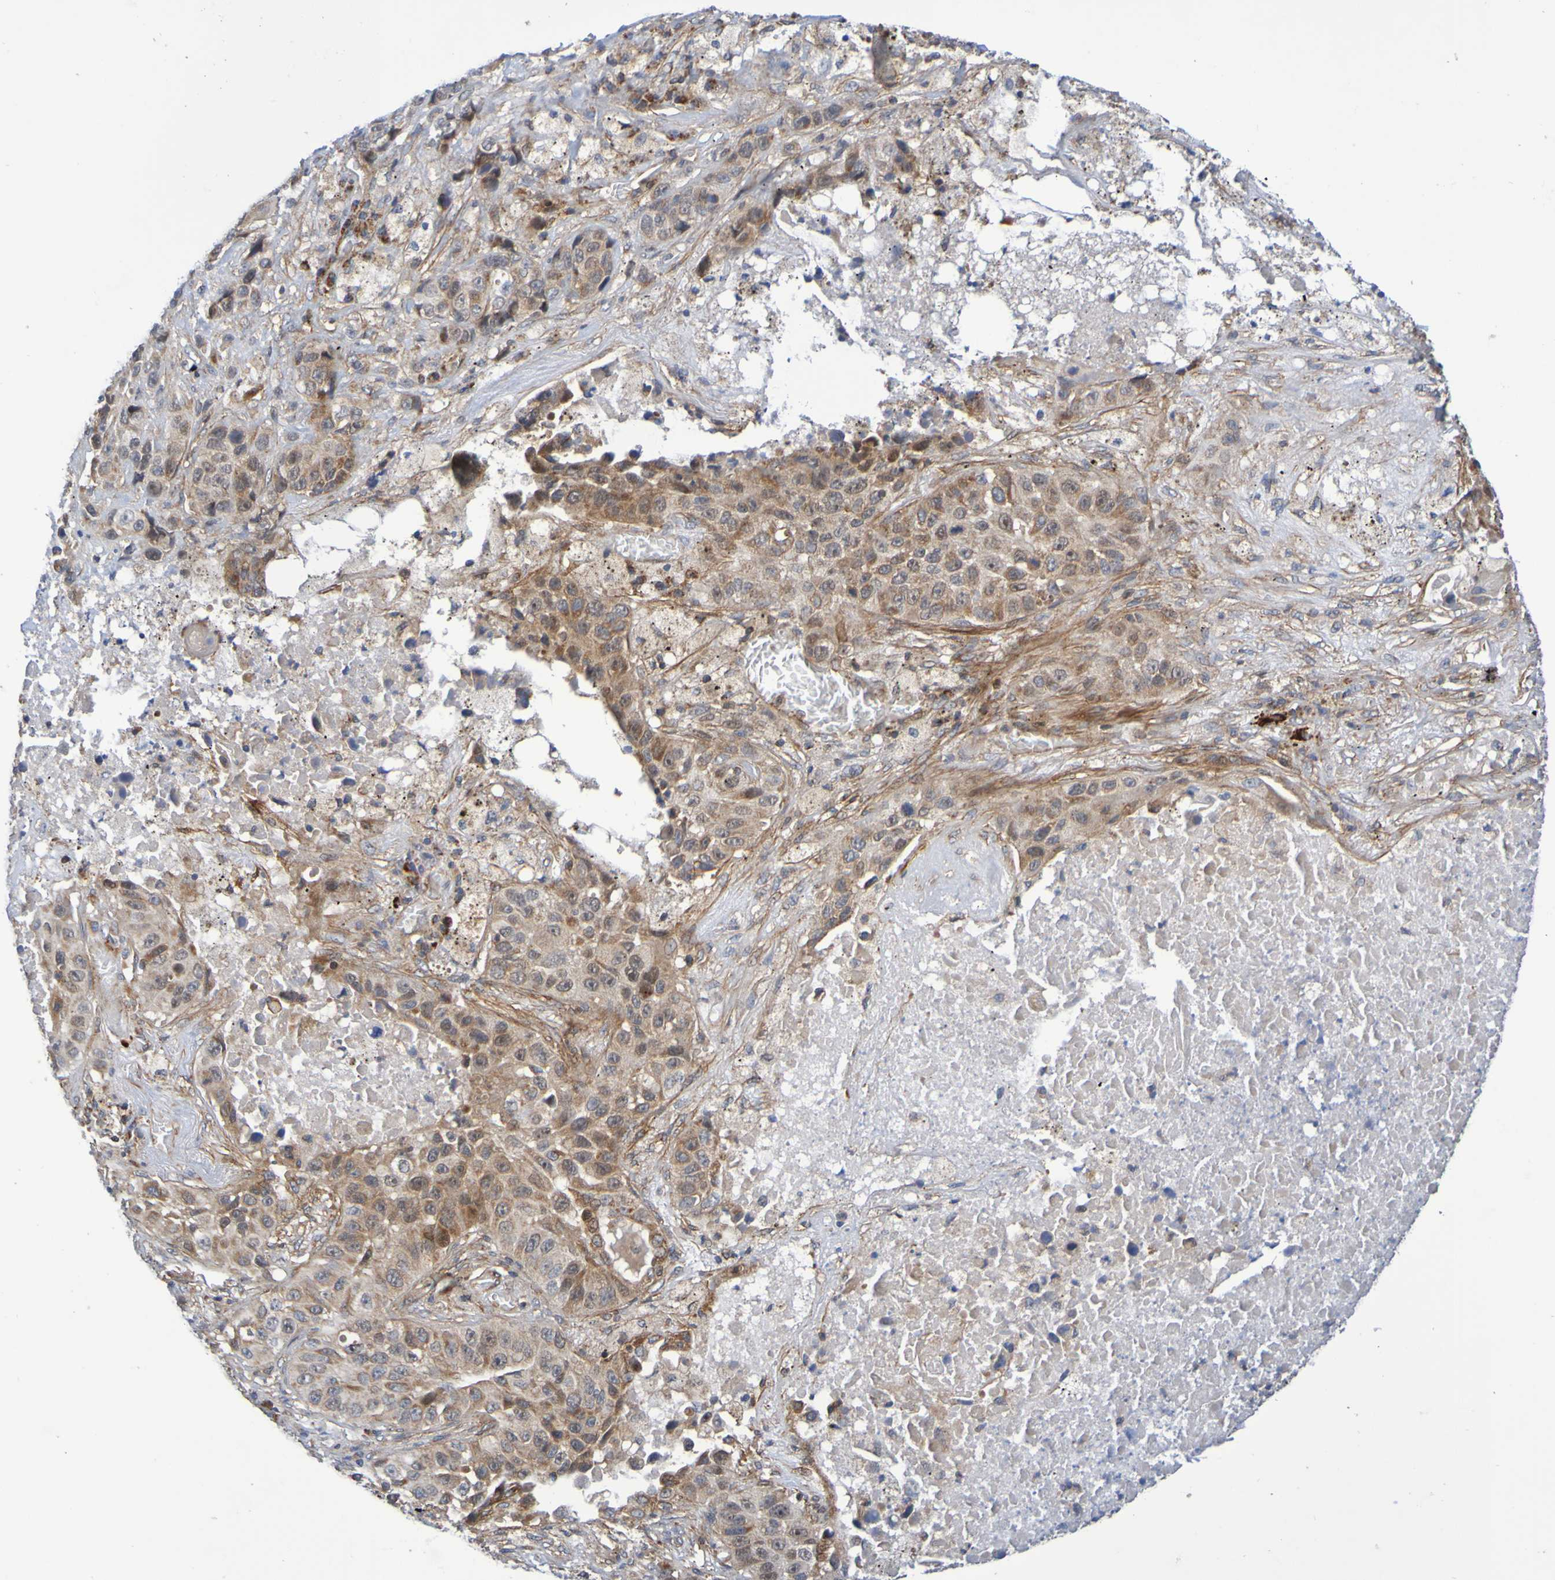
{"staining": {"intensity": "moderate", "quantity": ">75%", "location": "cytoplasmic/membranous"}, "tissue": "lung cancer", "cell_type": "Tumor cells", "image_type": "cancer", "snomed": [{"axis": "morphology", "description": "Squamous cell carcinoma, NOS"}, {"axis": "topography", "description": "Lung"}], "caption": "Squamous cell carcinoma (lung) stained with a protein marker shows moderate staining in tumor cells.", "gene": "CCDC51", "patient": {"sex": "male", "age": 57}}